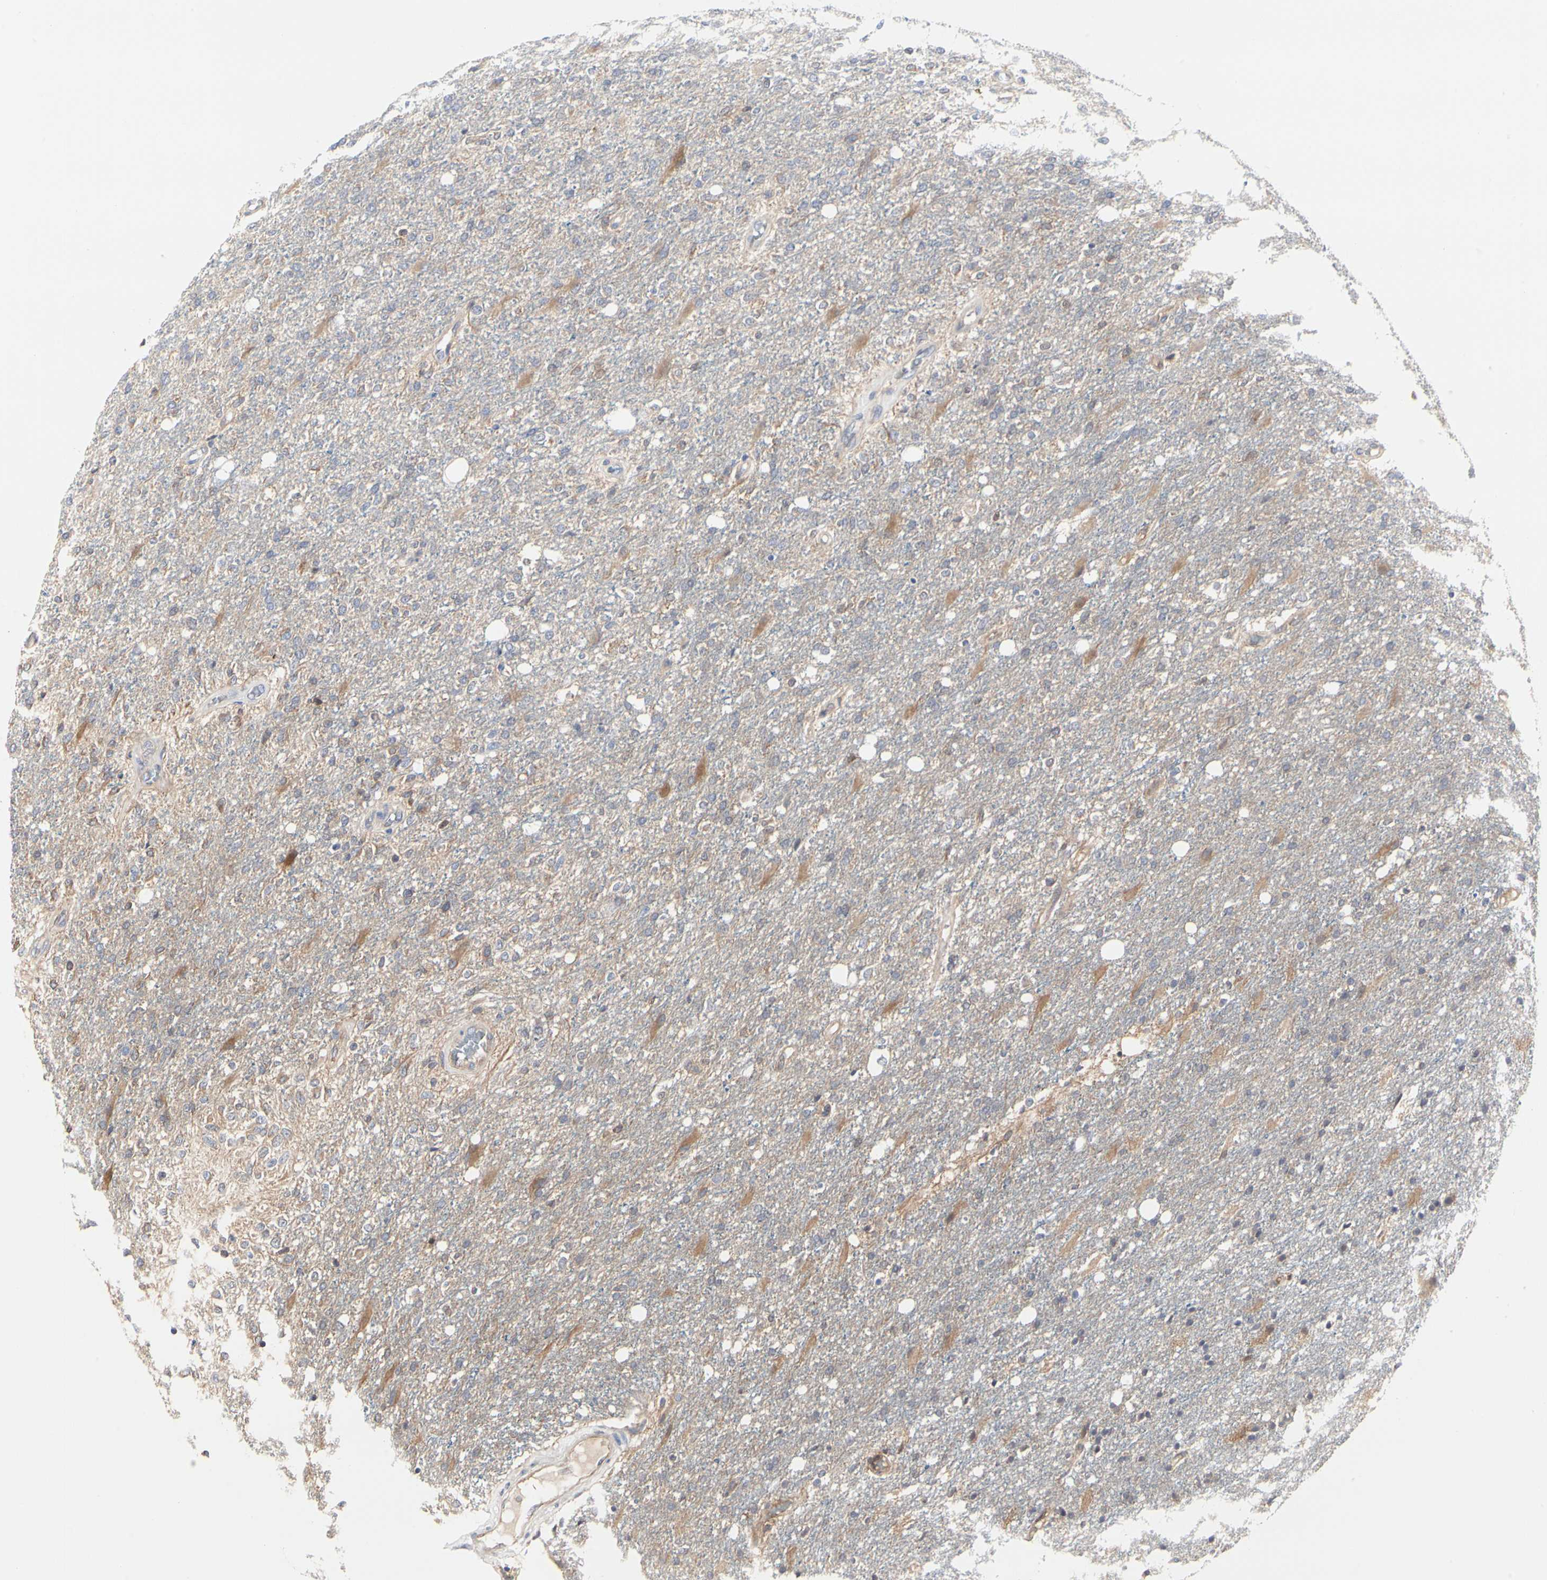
{"staining": {"intensity": "weak", "quantity": ">75%", "location": "cytoplasmic/membranous"}, "tissue": "glioma", "cell_type": "Tumor cells", "image_type": "cancer", "snomed": [{"axis": "morphology", "description": "Normal tissue, NOS"}, {"axis": "morphology", "description": "Glioma, malignant, High grade"}, {"axis": "topography", "description": "Cerebral cortex"}], "caption": "A low amount of weak cytoplasmic/membranous expression is present in approximately >75% of tumor cells in malignant high-grade glioma tissue.", "gene": "C3orf52", "patient": {"sex": "male", "age": 77}}